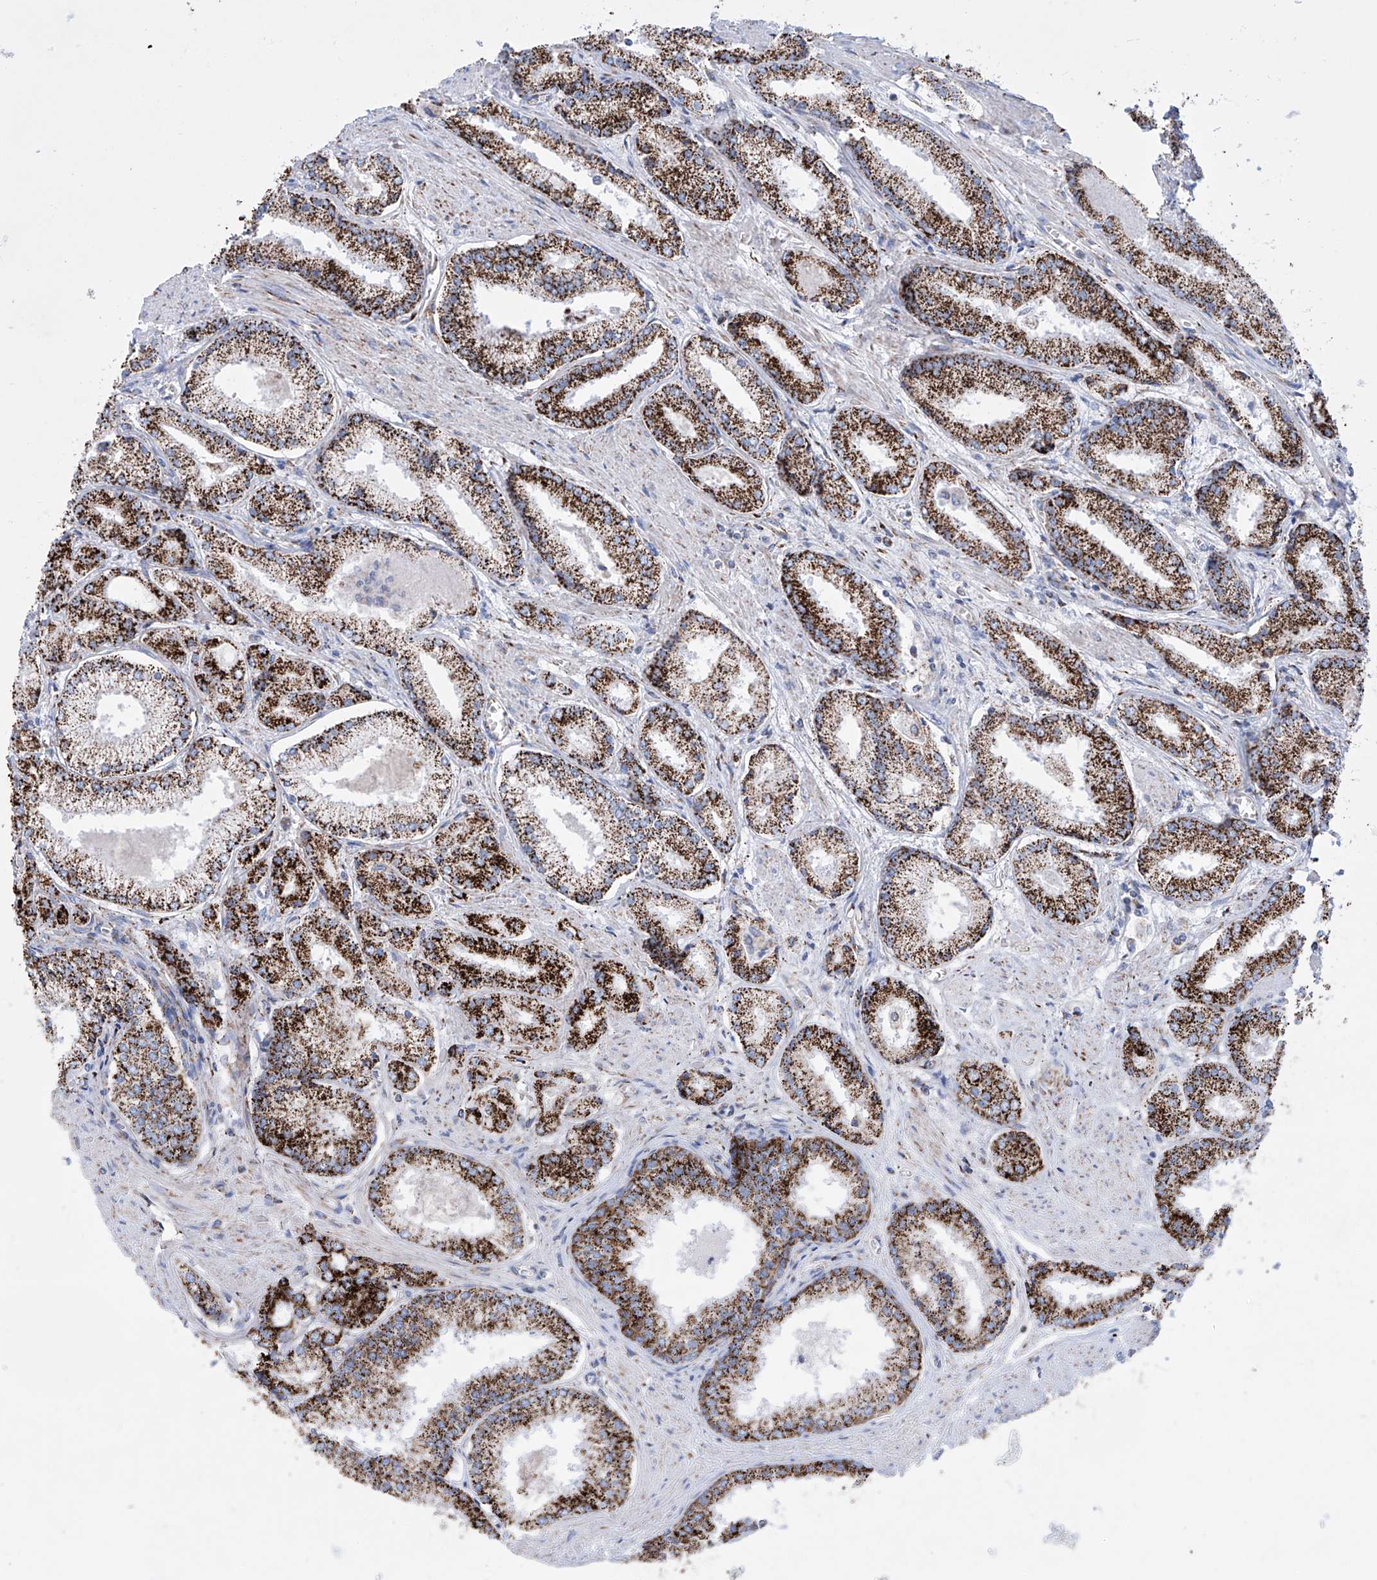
{"staining": {"intensity": "strong", "quantity": ">75%", "location": "cytoplasmic/membranous"}, "tissue": "prostate cancer", "cell_type": "Tumor cells", "image_type": "cancer", "snomed": [{"axis": "morphology", "description": "Adenocarcinoma, Low grade"}, {"axis": "topography", "description": "Prostate"}], "caption": "Tumor cells reveal strong cytoplasmic/membranous expression in approximately >75% of cells in adenocarcinoma (low-grade) (prostate).", "gene": "ALDH6A1", "patient": {"sex": "male", "age": 54}}